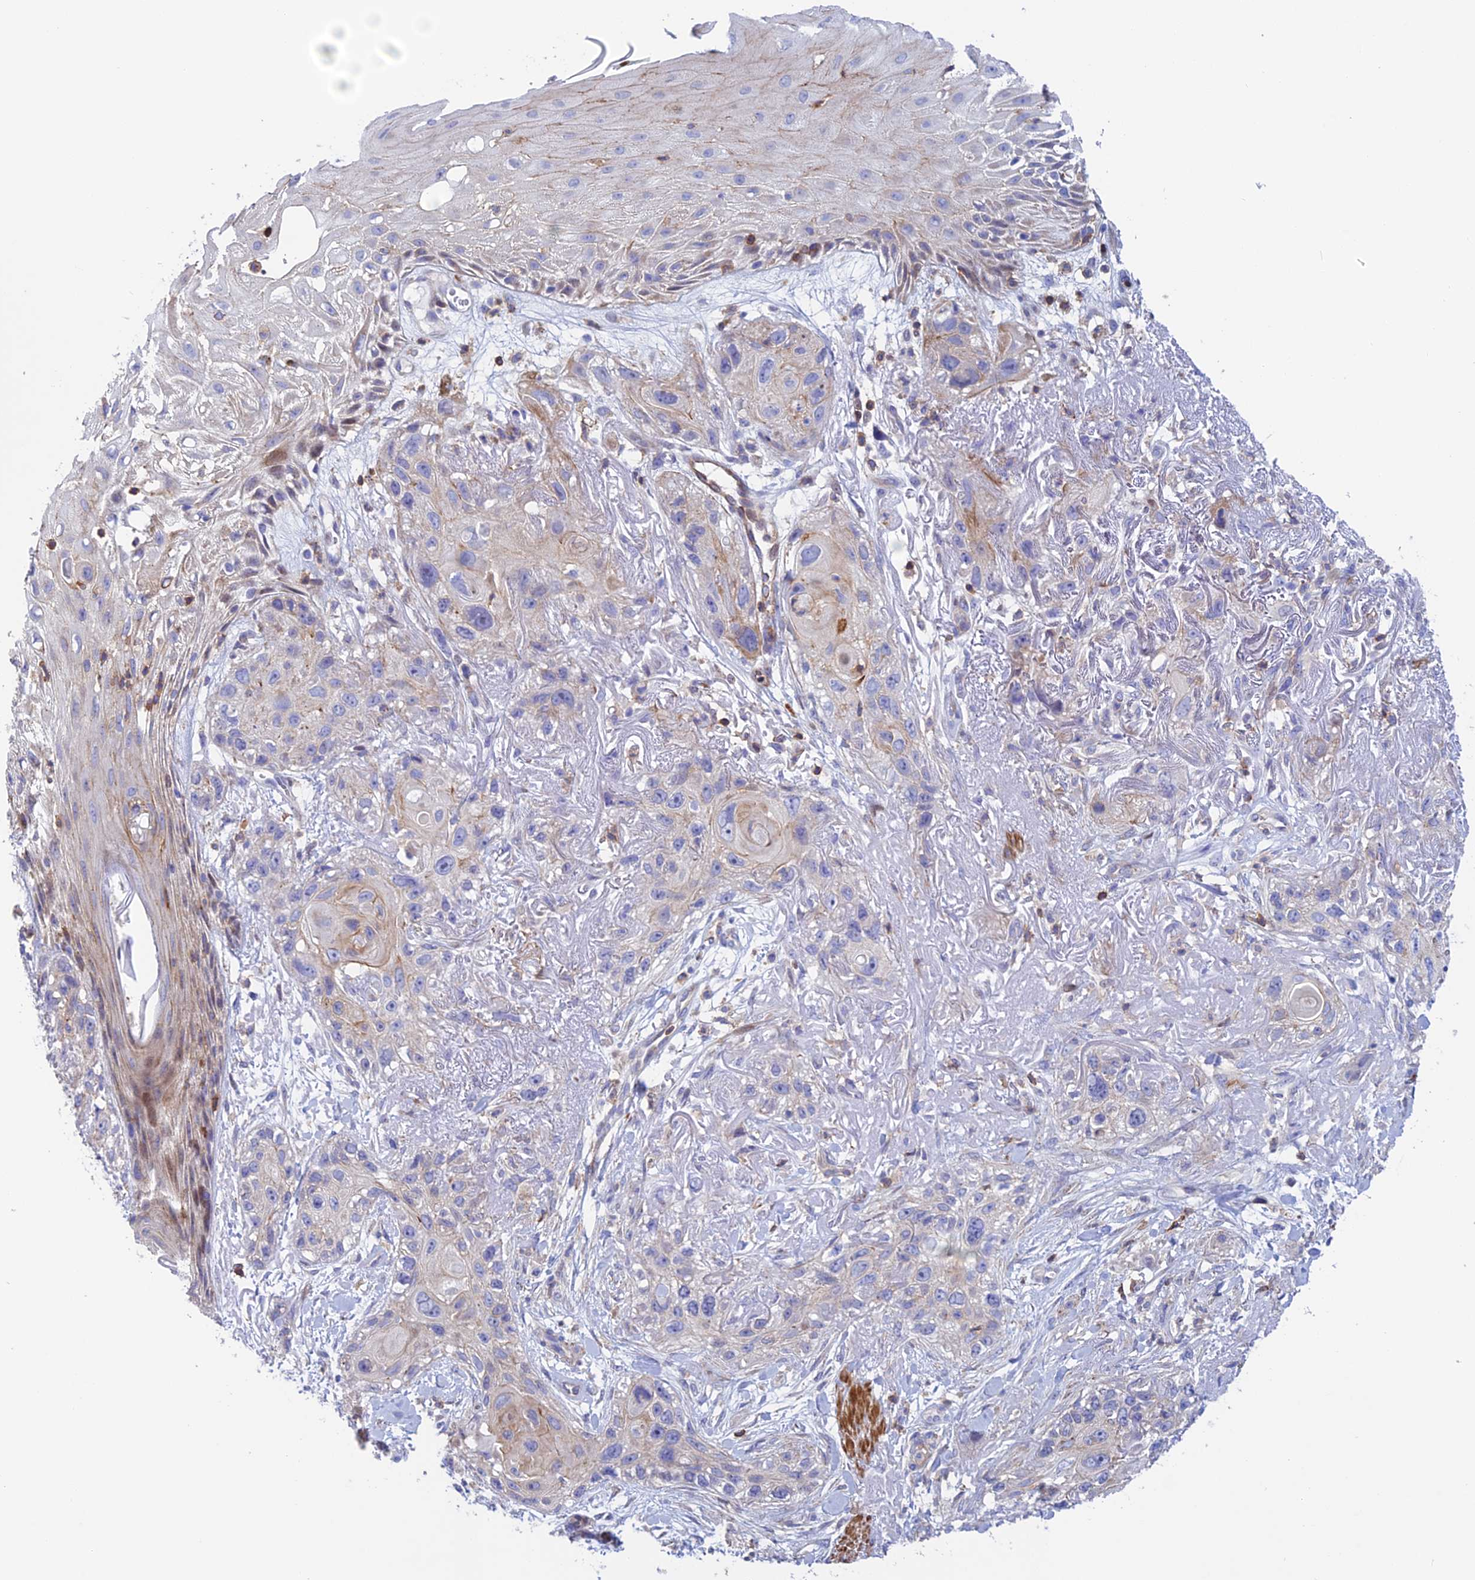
{"staining": {"intensity": "negative", "quantity": "none", "location": "none"}, "tissue": "skin cancer", "cell_type": "Tumor cells", "image_type": "cancer", "snomed": [{"axis": "morphology", "description": "Normal tissue, NOS"}, {"axis": "morphology", "description": "Squamous cell carcinoma, NOS"}, {"axis": "topography", "description": "Skin"}], "caption": "Histopathology image shows no significant protein staining in tumor cells of skin cancer.", "gene": "PRIM1", "patient": {"sex": "male", "age": 72}}